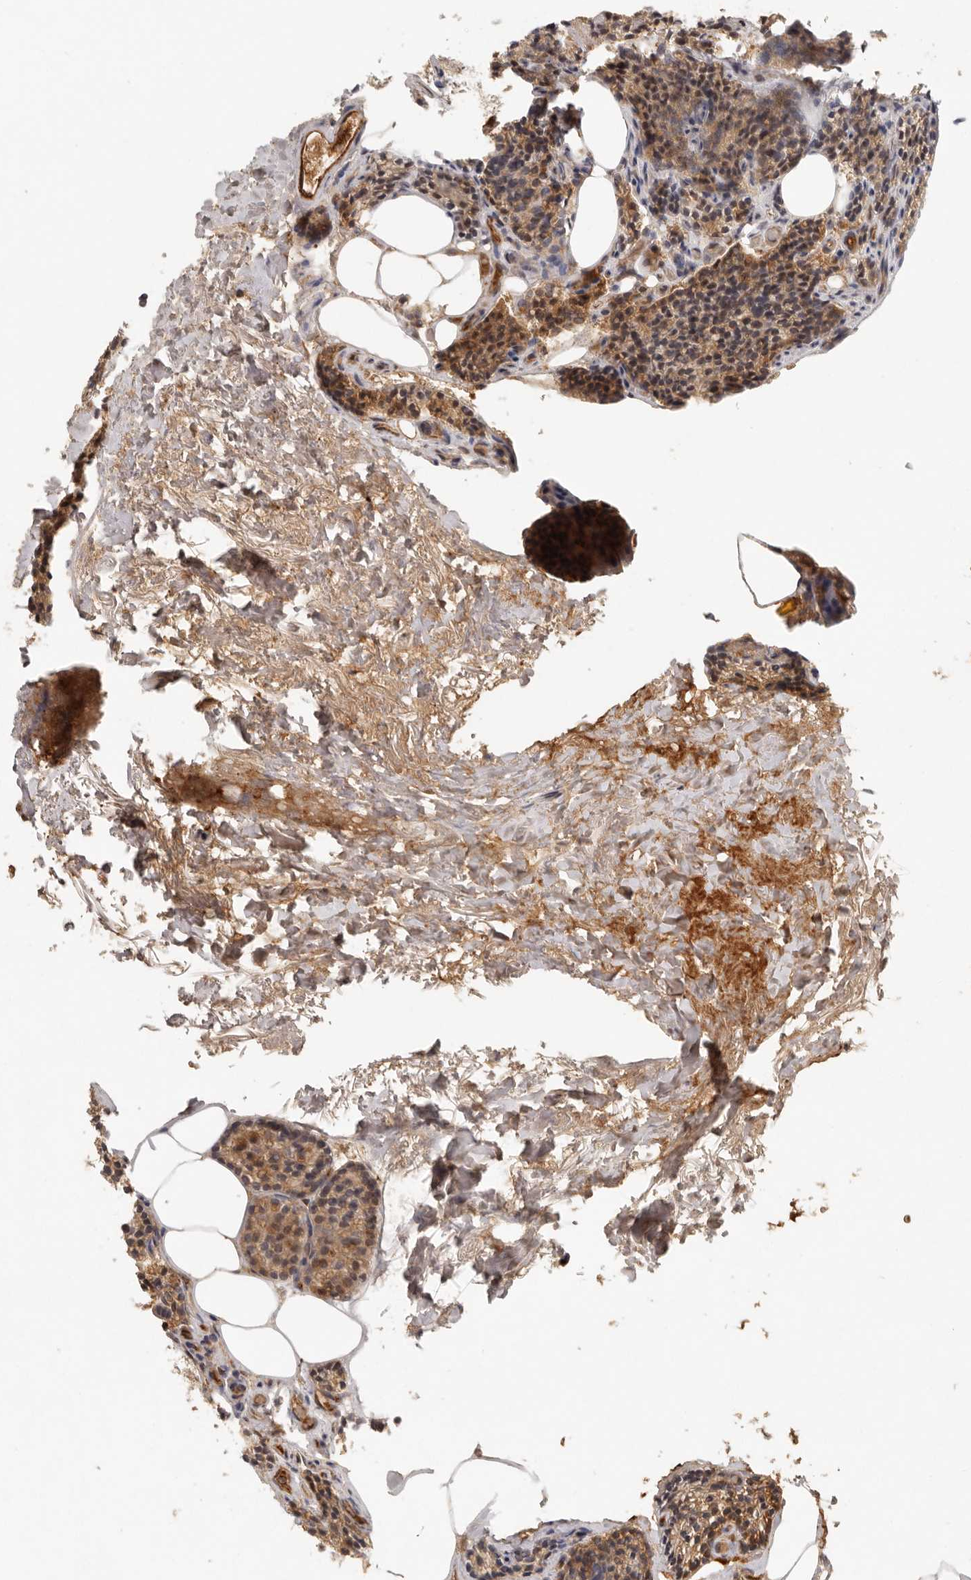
{"staining": {"intensity": "moderate", "quantity": ">75%", "location": "cytoplasmic/membranous"}, "tissue": "parathyroid gland", "cell_type": "Glandular cells", "image_type": "normal", "snomed": [{"axis": "morphology", "description": "Normal tissue, NOS"}, {"axis": "topography", "description": "Parathyroid gland"}], "caption": "DAB immunohistochemical staining of benign parathyroid gland displays moderate cytoplasmic/membranous protein positivity in about >75% of glandular cells. The staining was performed using DAB to visualize the protein expression in brown, while the nuclei were stained in blue with hematoxylin (Magnification: 20x).", "gene": "AHDC1", "patient": {"sex": "female", "age": 71}}